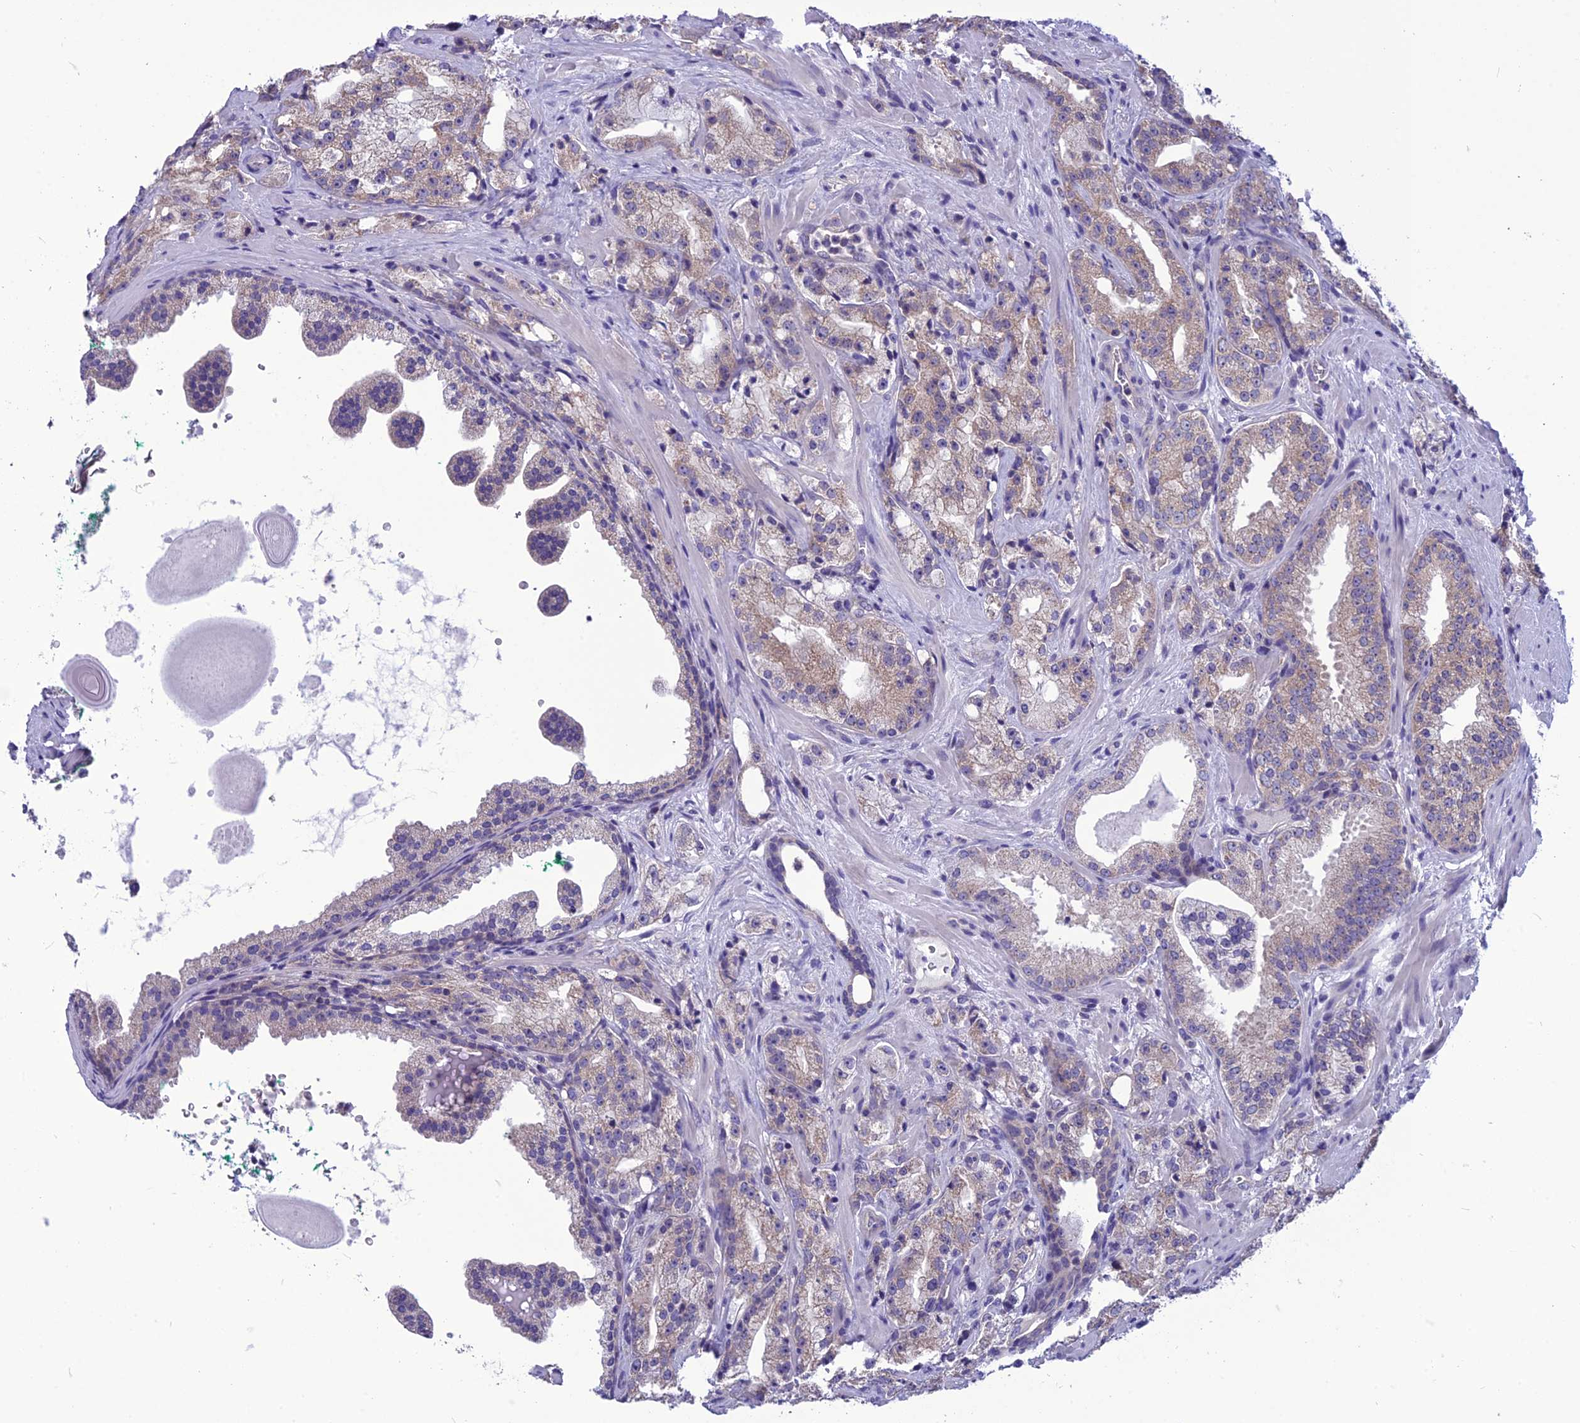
{"staining": {"intensity": "weak", "quantity": "<25%", "location": "cytoplasmic/membranous"}, "tissue": "prostate cancer", "cell_type": "Tumor cells", "image_type": "cancer", "snomed": [{"axis": "morphology", "description": "Adenocarcinoma, High grade"}, {"axis": "topography", "description": "Prostate"}], "caption": "Immunohistochemistry (IHC) photomicrograph of neoplastic tissue: prostate adenocarcinoma (high-grade) stained with DAB (3,3'-diaminobenzidine) reveals no significant protein staining in tumor cells. Nuclei are stained in blue.", "gene": "PSMF1", "patient": {"sex": "male", "age": 64}}